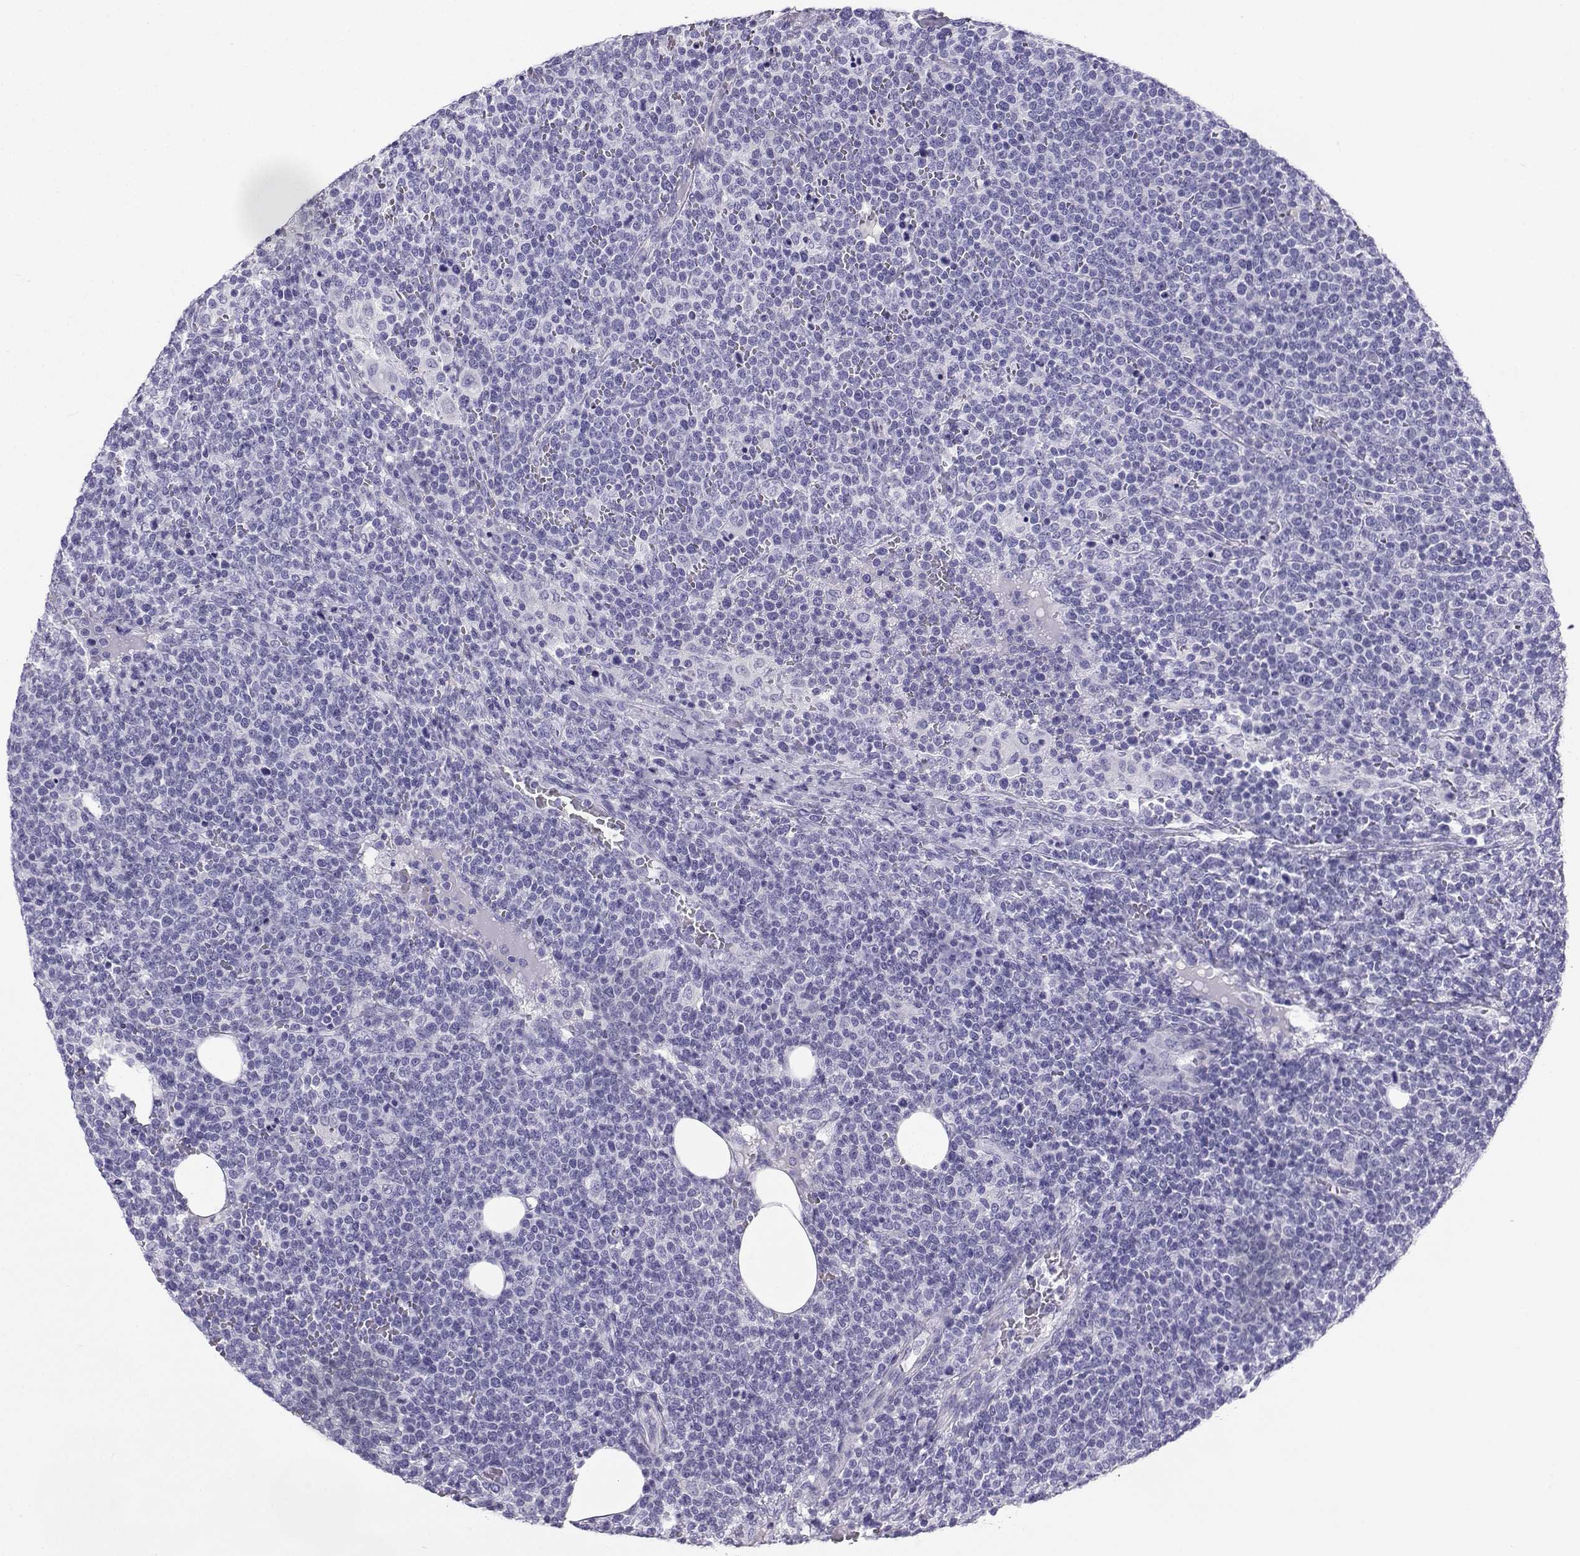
{"staining": {"intensity": "negative", "quantity": "none", "location": "none"}, "tissue": "lymphoma", "cell_type": "Tumor cells", "image_type": "cancer", "snomed": [{"axis": "morphology", "description": "Malignant lymphoma, non-Hodgkin's type, High grade"}, {"axis": "topography", "description": "Lymph node"}], "caption": "IHC of lymphoma displays no positivity in tumor cells.", "gene": "CD109", "patient": {"sex": "male", "age": 61}}